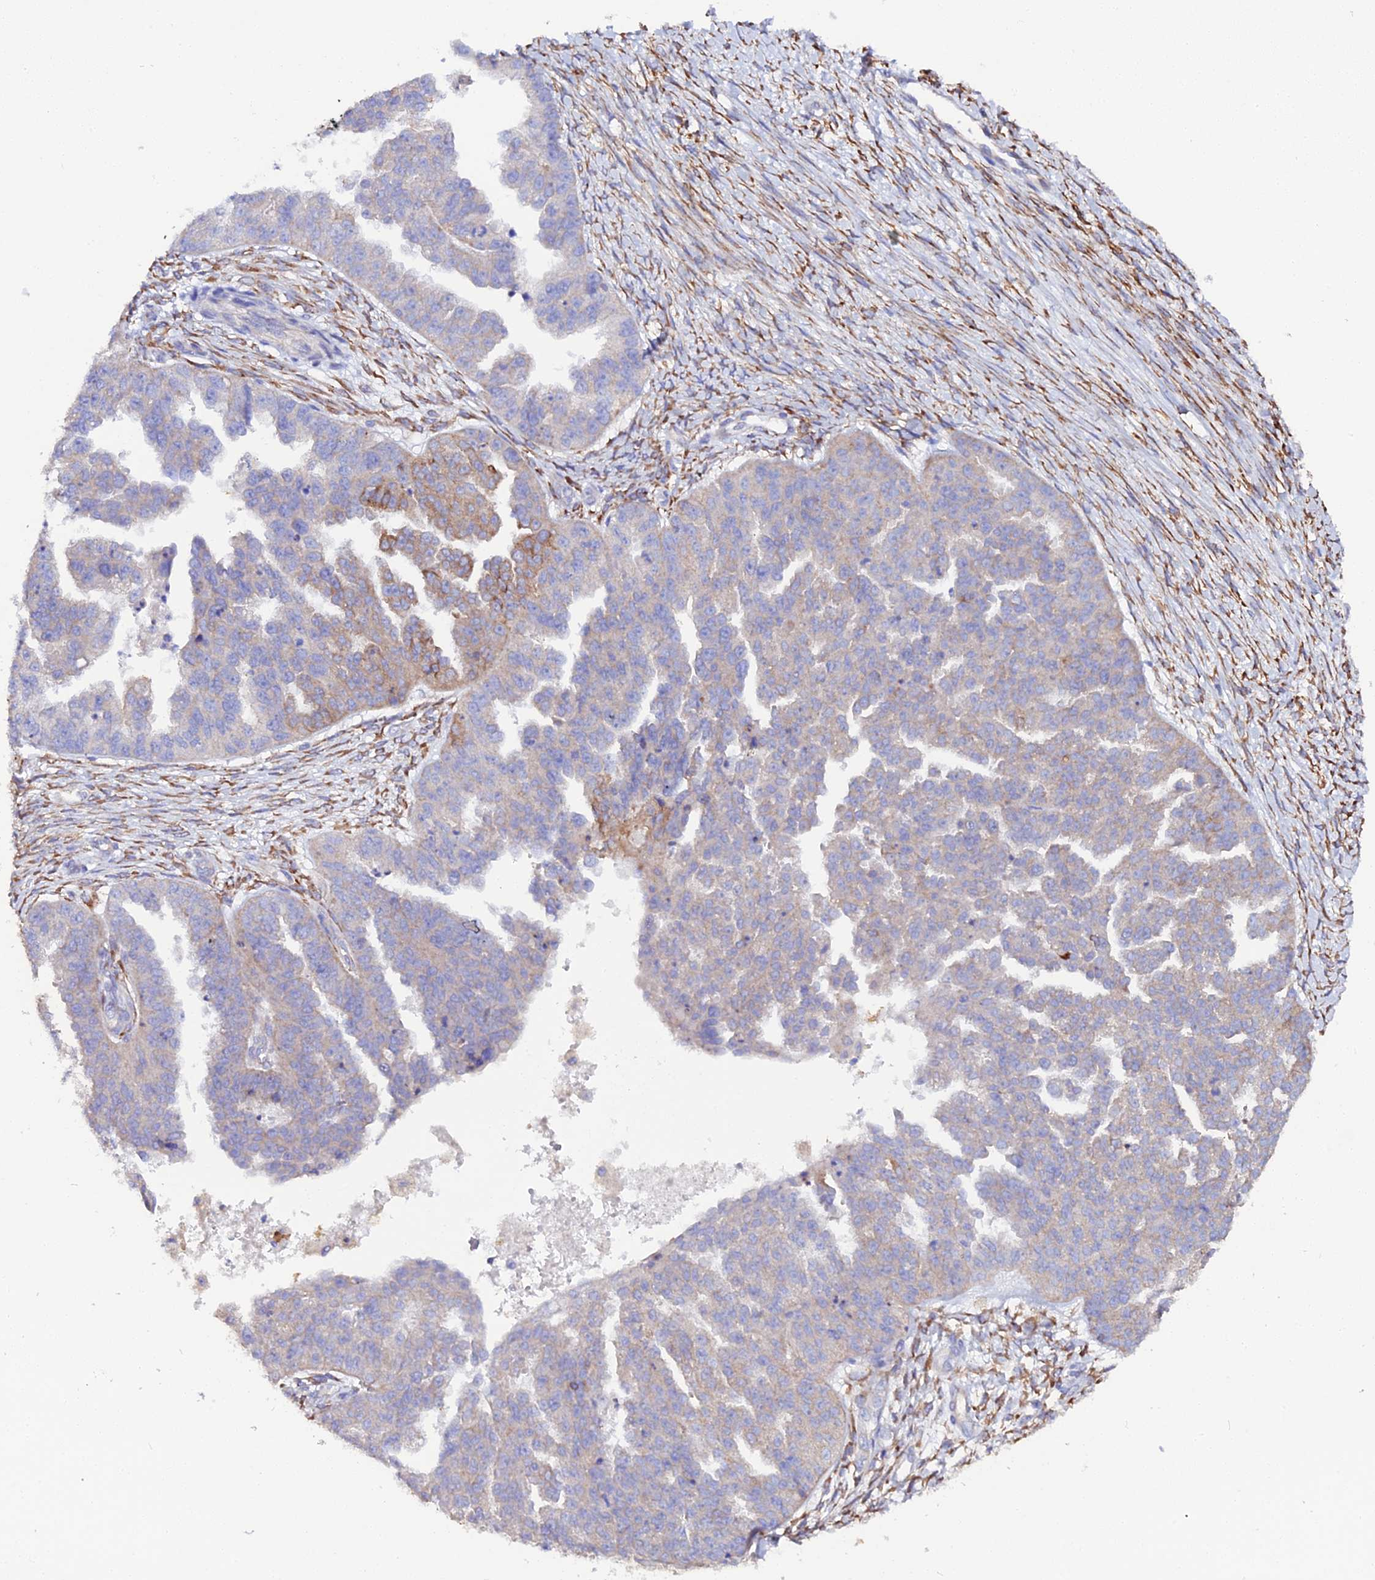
{"staining": {"intensity": "moderate", "quantity": "<25%", "location": "cytoplasmic/membranous"}, "tissue": "ovarian cancer", "cell_type": "Tumor cells", "image_type": "cancer", "snomed": [{"axis": "morphology", "description": "Cystadenocarcinoma, serous, NOS"}, {"axis": "topography", "description": "Ovary"}], "caption": "An IHC histopathology image of tumor tissue is shown. Protein staining in brown shows moderate cytoplasmic/membranous positivity in ovarian cancer within tumor cells.", "gene": "CFAP45", "patient": {"sex": "female", "age": 58}}